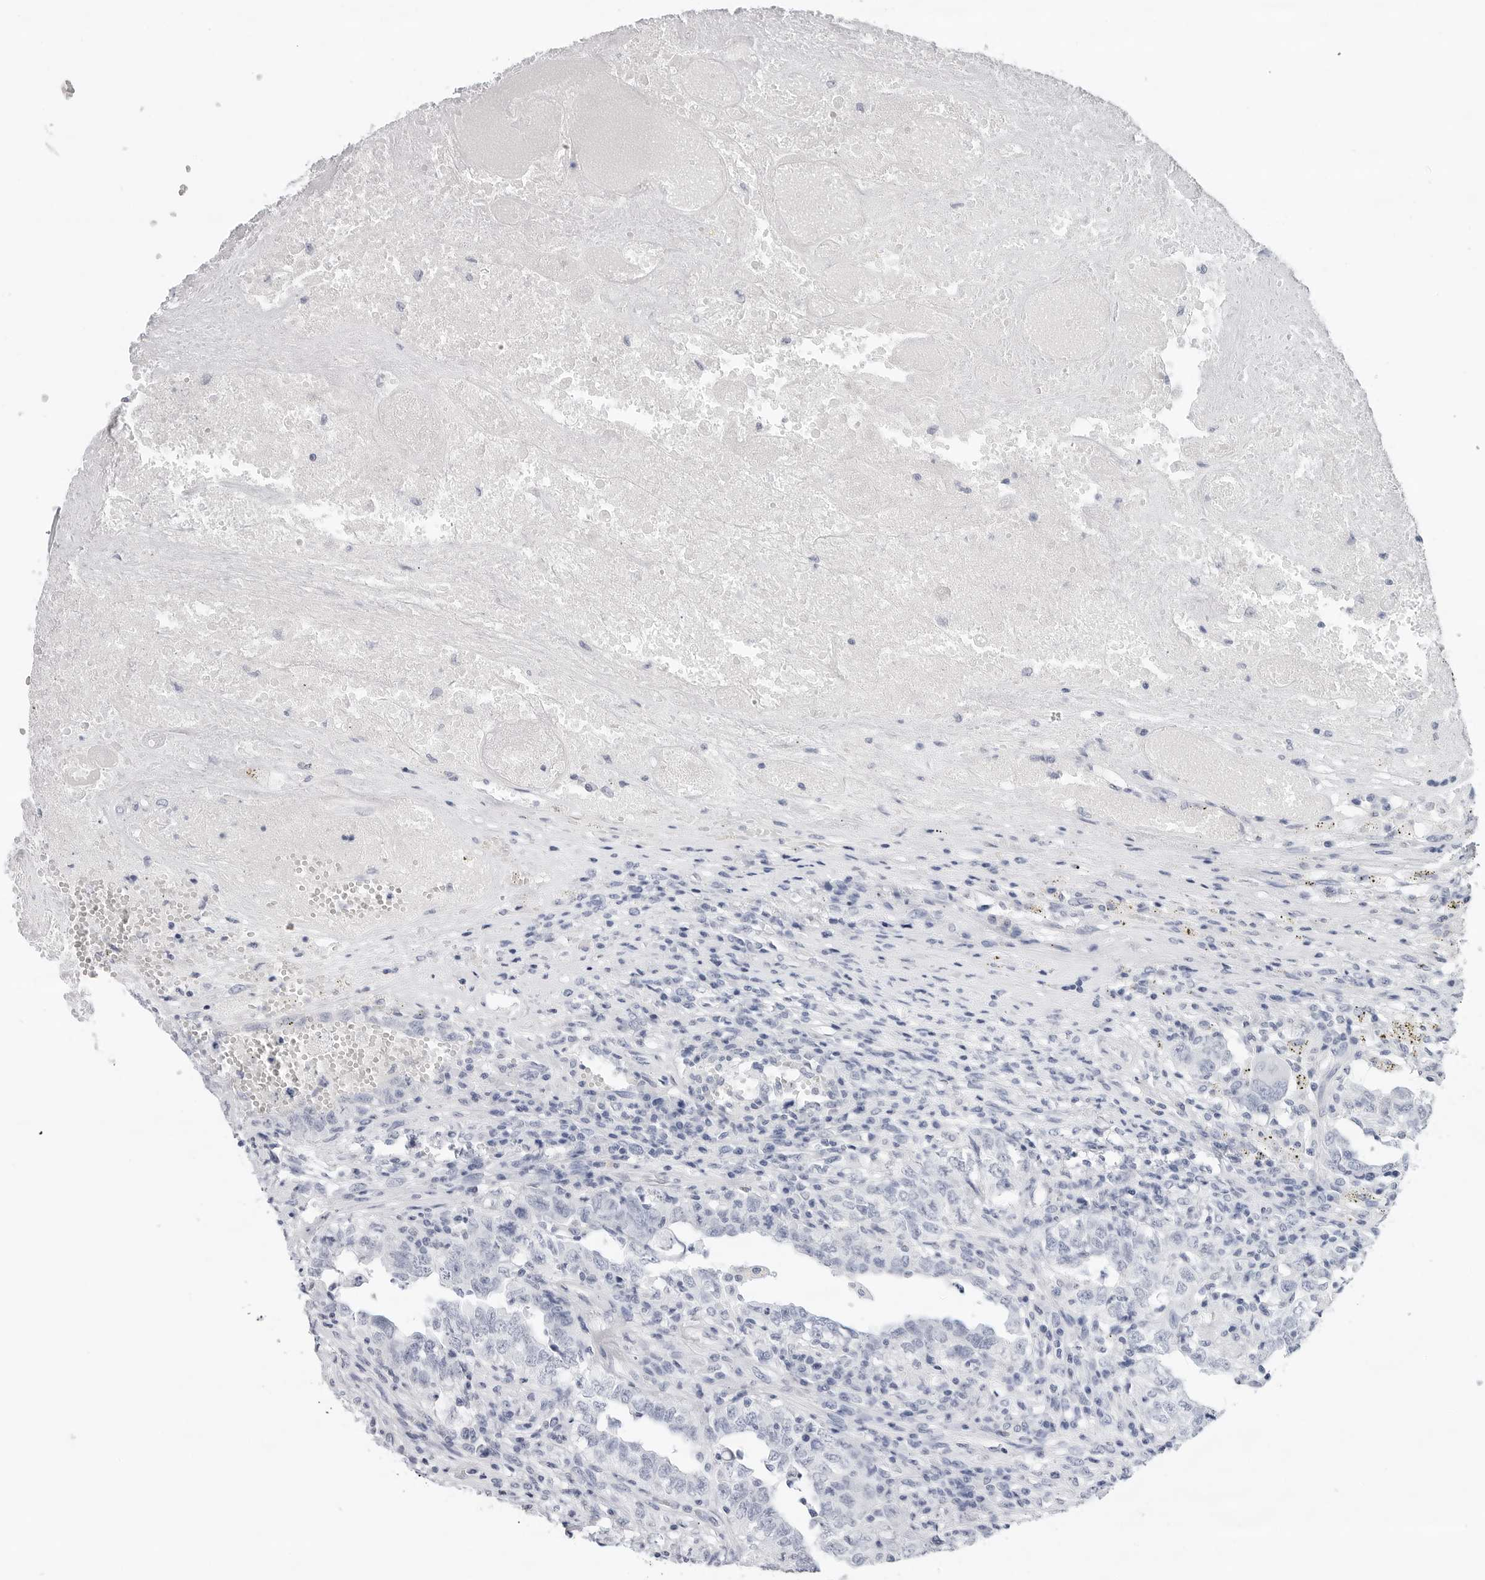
{"staining": {"intensity": "negative", "quantity": "none", "location": "none"}, "tissue": "testis cancer", "cell_type": "Tumor cells", "image_type": "cancer", "snomed": [{"axis": "morphology", "description": "Carcinoma, Embryonal, NOS"}, {"axis": "topography", "description": "Testis"}], "caption": "Testis cancer stained for a protein using immunohistochemistry reveals no staining tumor cells.", "gene": "SLC19A1", "patient": {"sex": "male", "age": 26}}